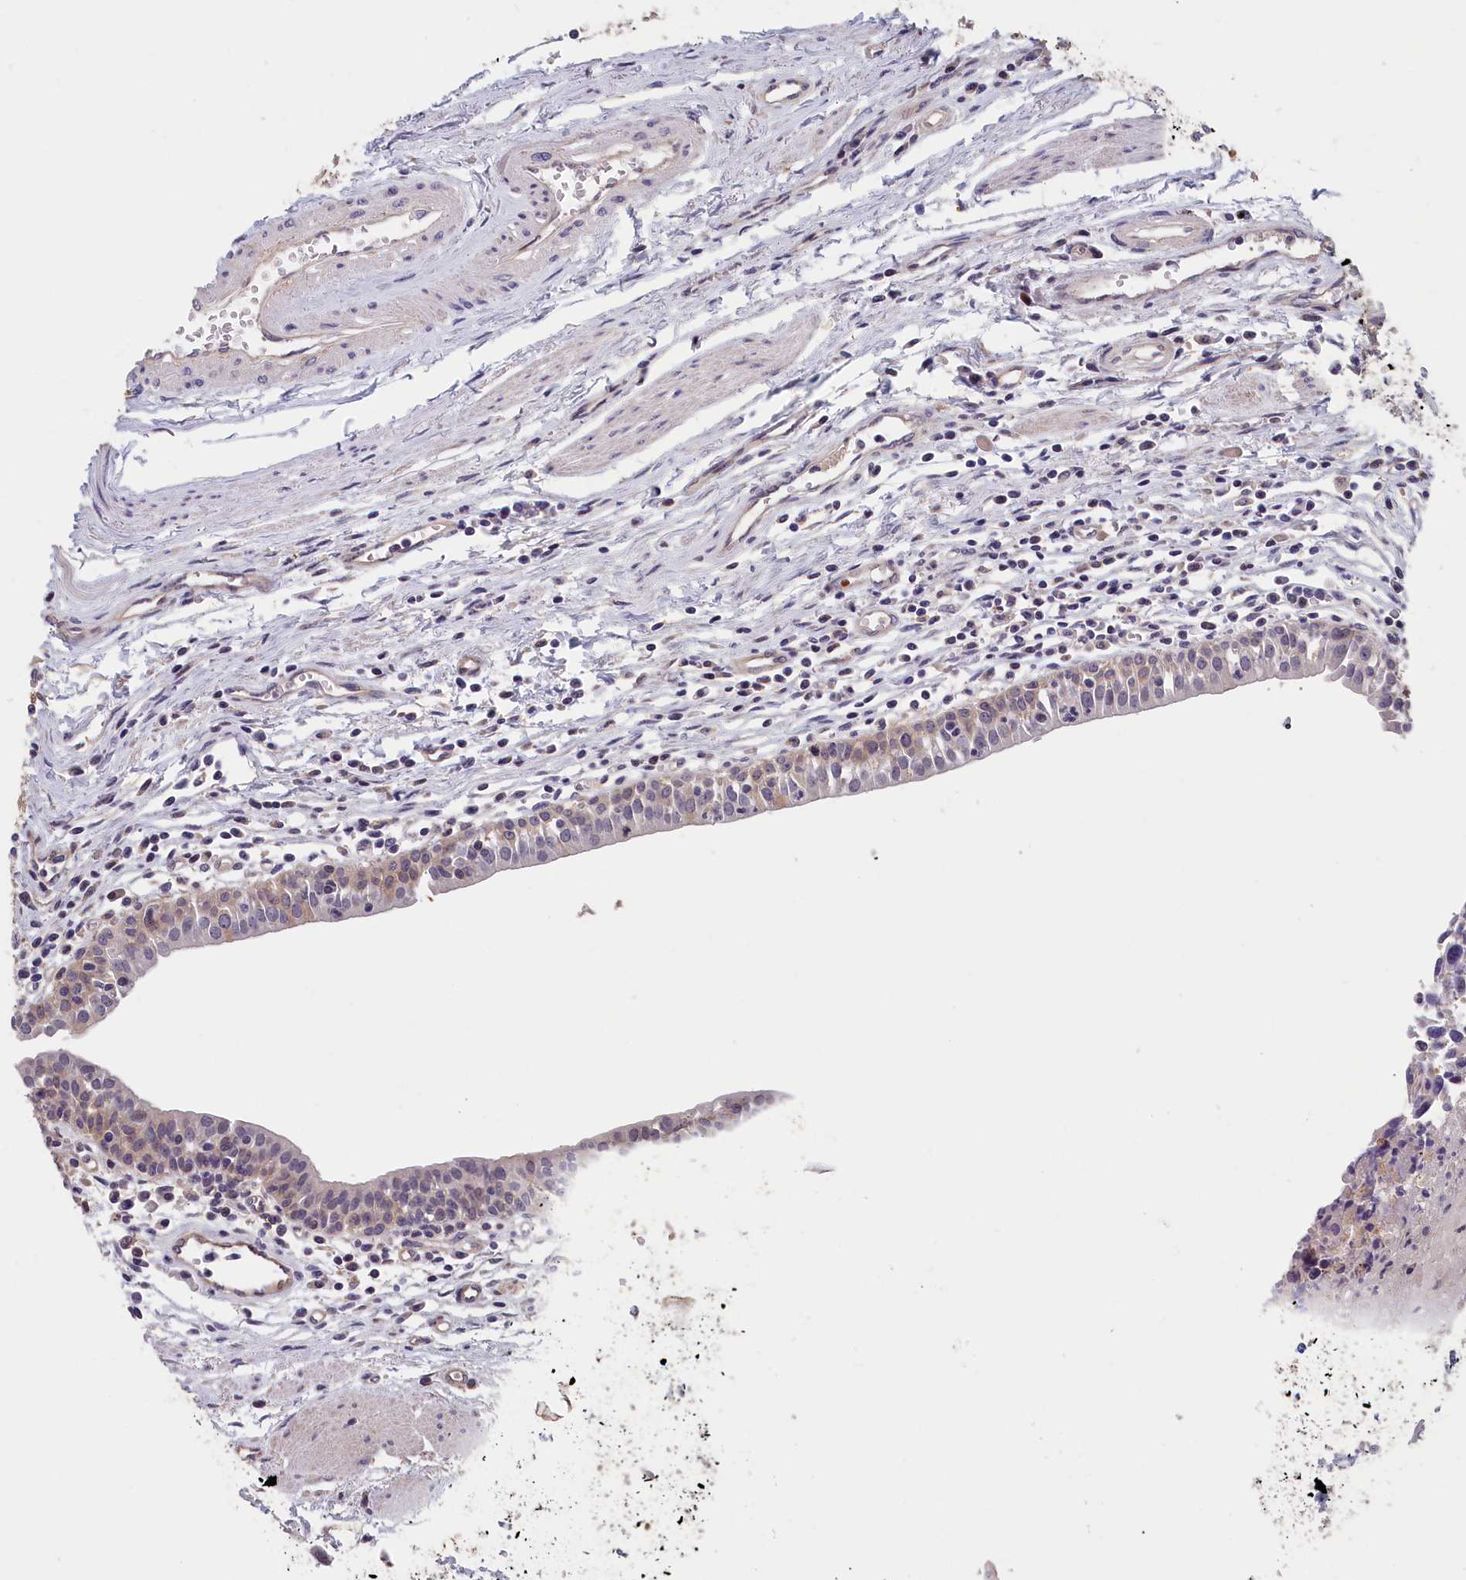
{"staining": {"intensity": "weak", "quantity": "<25%", "location": "cytoplasmic/membranous"}, "tissue": "urothelial cancer", "cell_type": "Tumor cells", "image_type": "cancer", "snomed": [{"axis": "morphology", "description": "Urothelial carcinoma, High grade"}, {"axis": "topography", "description": "Urinary bladder"}], "caption": "A high-resolution micrograph shows immunohistochemistry (IHC) staining of urothelial cancer, which shows no significant staining in tumor cells. (DAB (3,3'-diaminobenzidine) immunohistochemistry (IHC) with hematoxylin counter stain).", "gene": "TMEM116", "patient": {"sex": "female", "age": 85}}